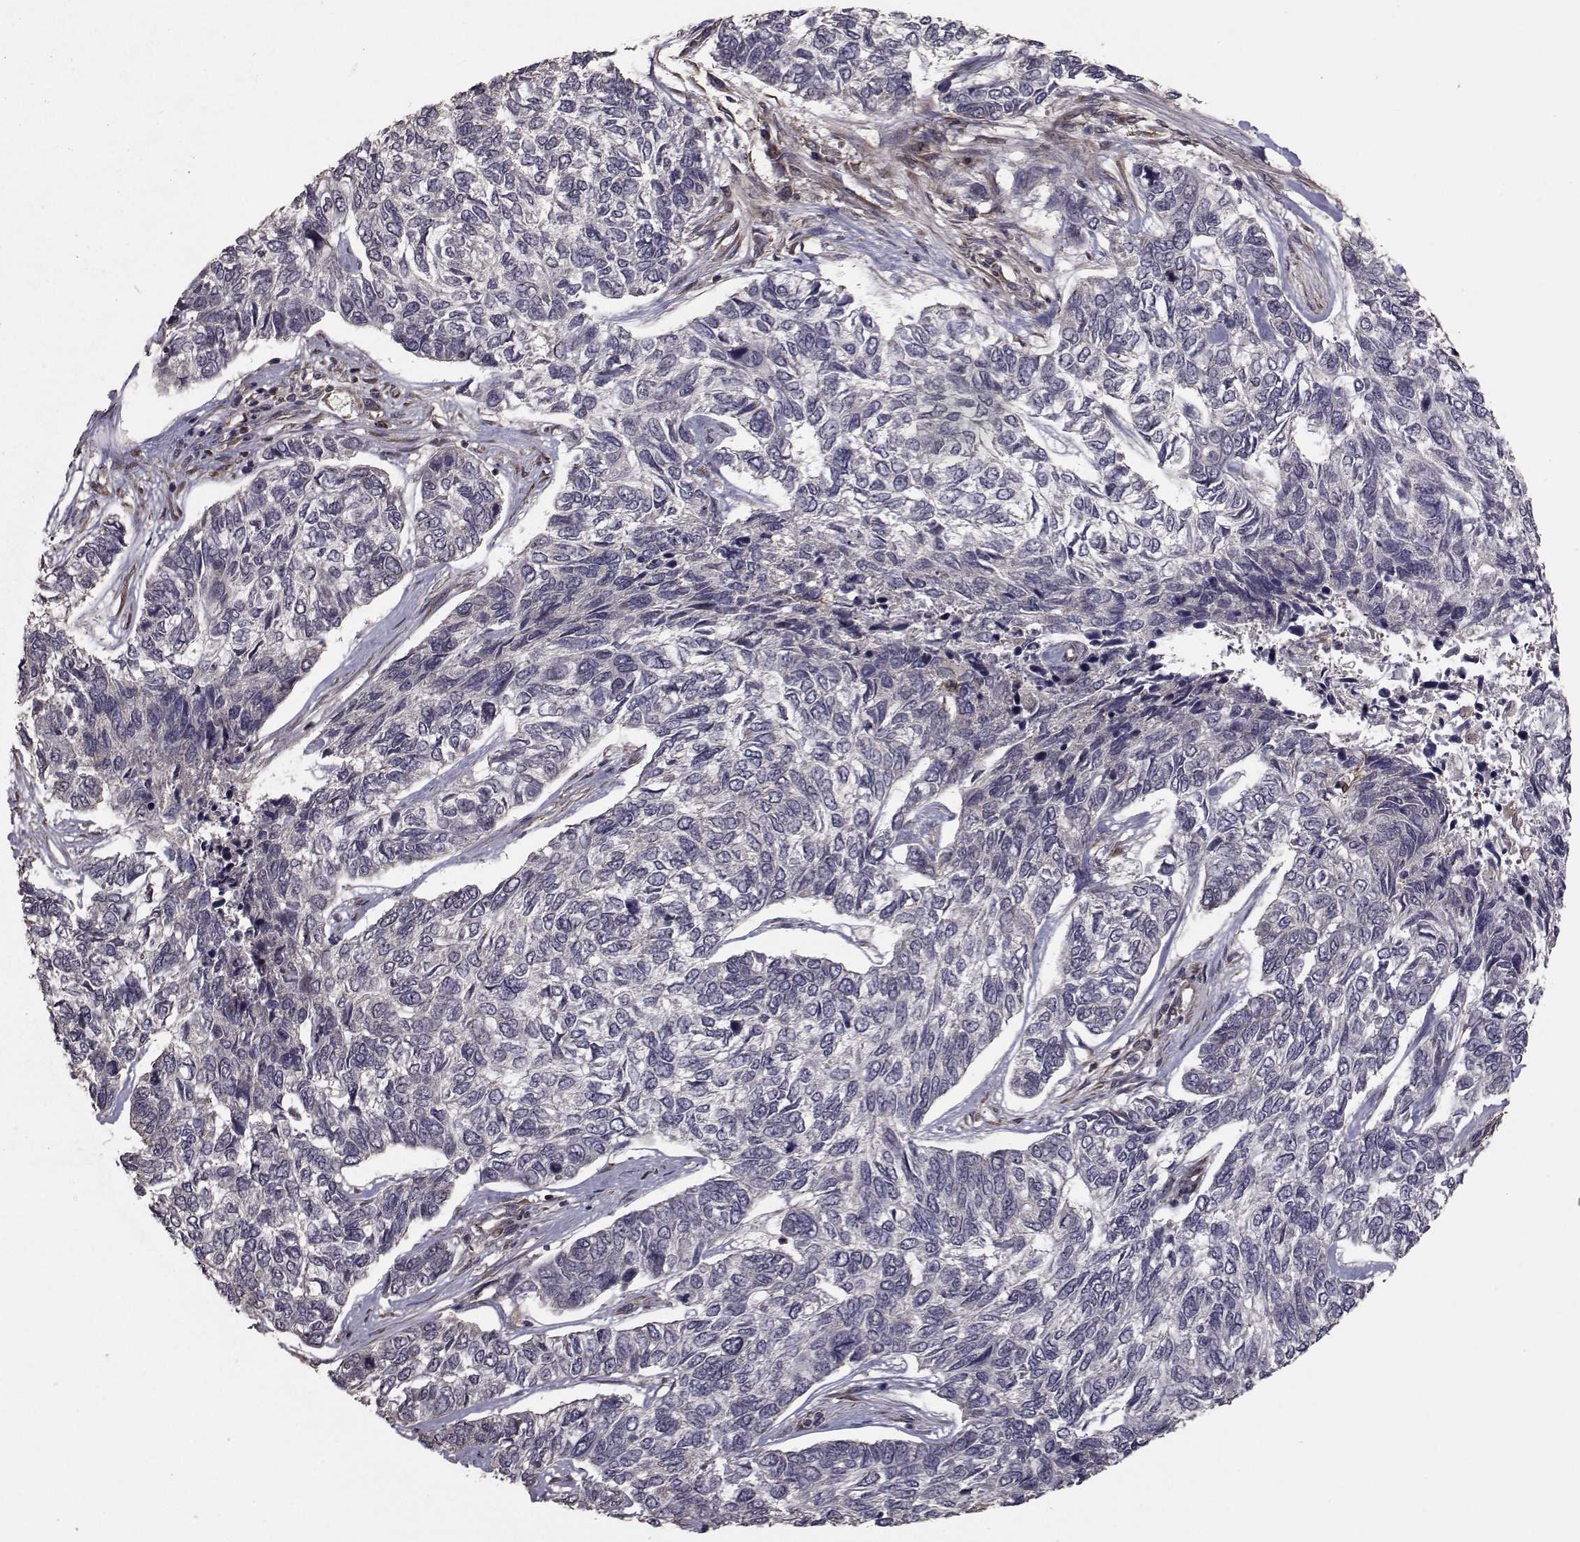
{"staining": {"intensity": "negative", "quantity": "none", "location": "none"}, "tissue": "skin cancer", "cell_type": "Tumor cells", "image_type": "cancer", "snomed": [{"axis": "morphology", "description": "Basal cell carcinoma"}, {"axis": "topography", "description": "Skin"}], "caption": "Protein analysis of skin cancer exhibits no significant positivity in tumor cells.", "gene": "TRIP10", "patient": {"sex": "female", "age": 65}}